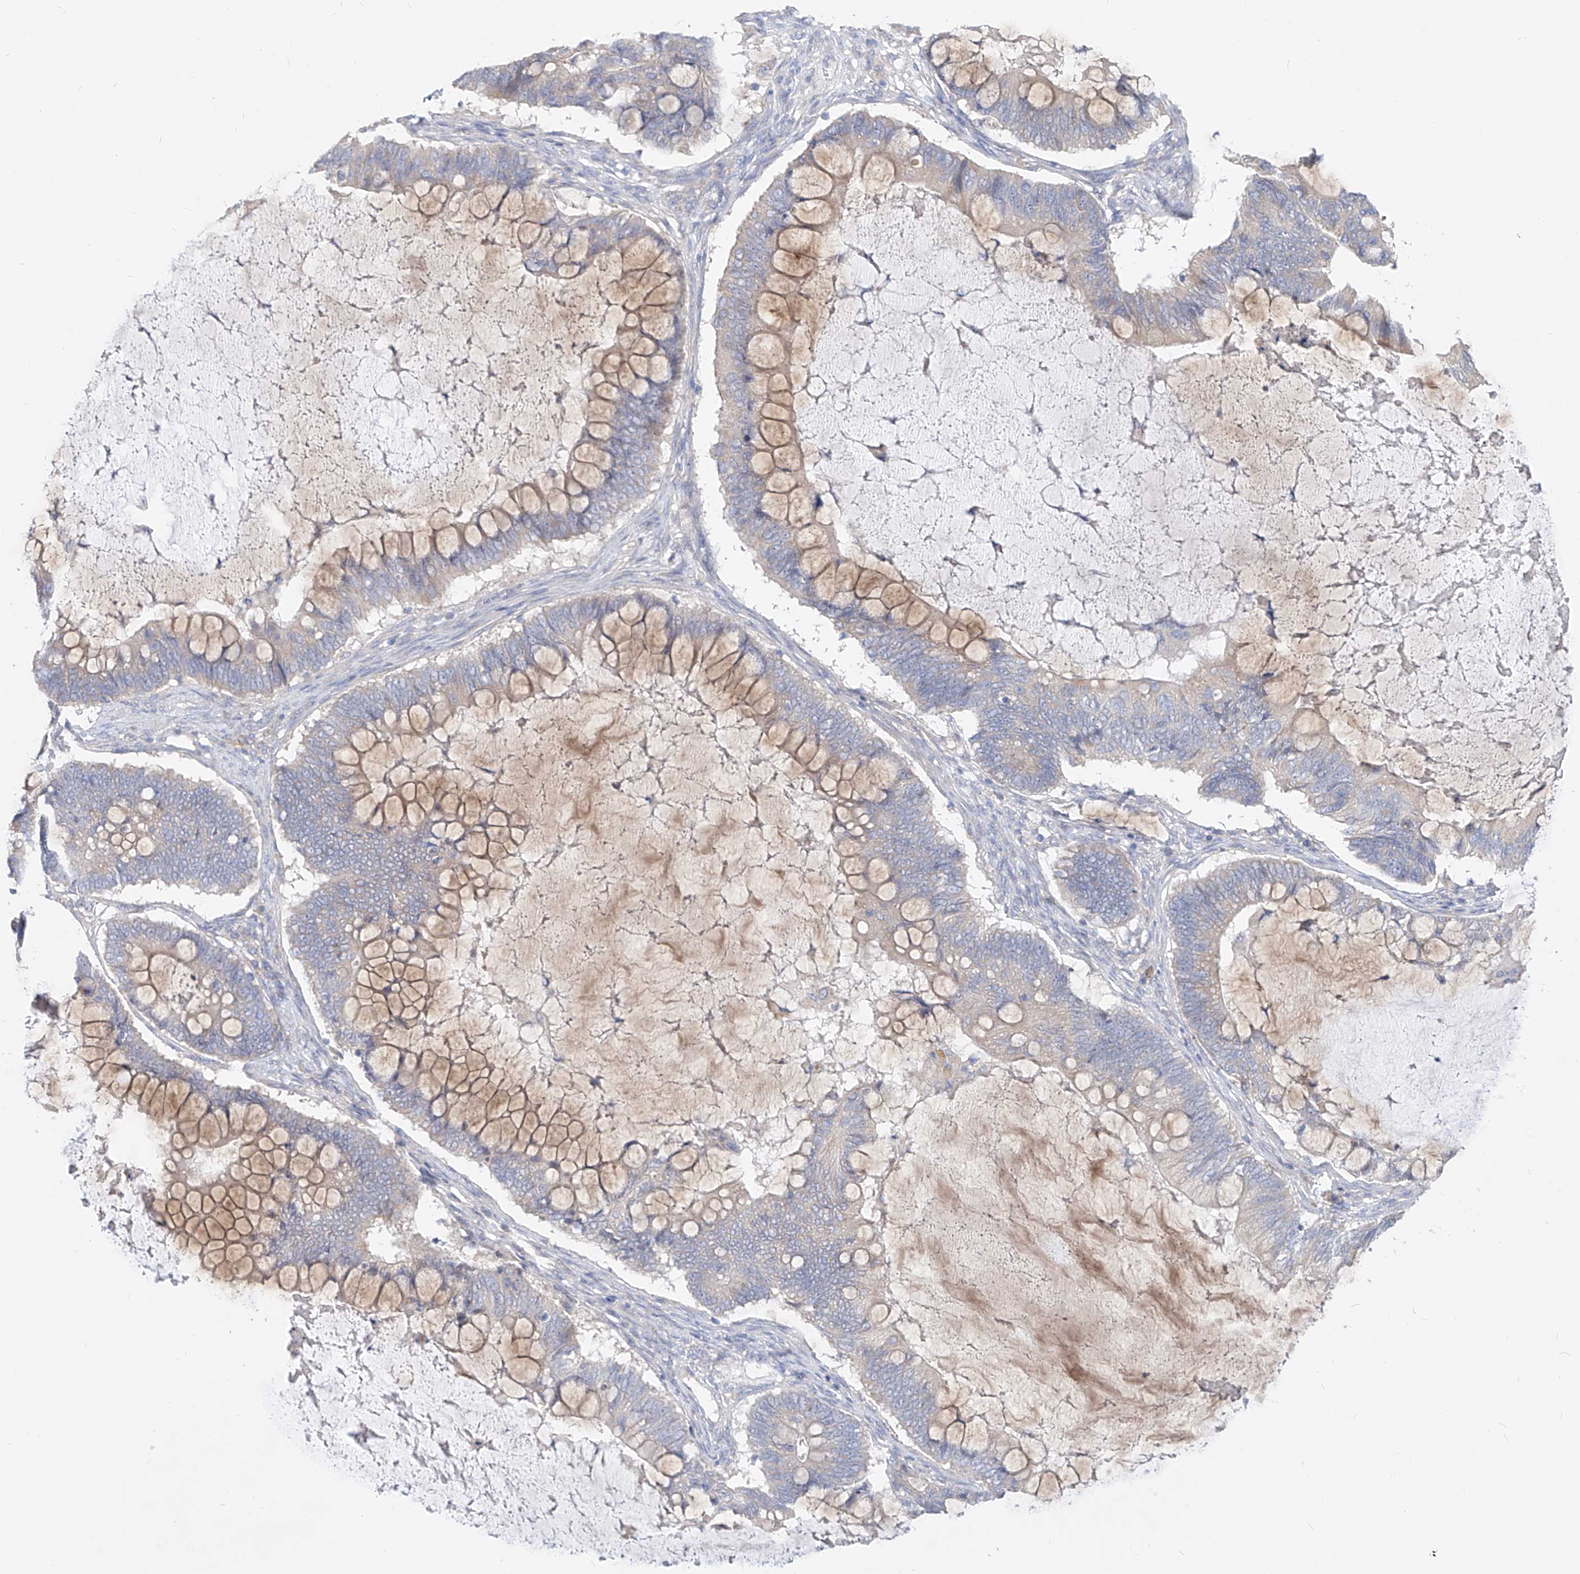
{"staining": {"intensity": "weak", "quantity": "25%-75%", "location": "cytoplasmic/membranous"}, "tissue": "ovarian cancer", "cell_type": "Tumor cells", "image_type": "cancer", "snomed": [{"axis": "morphology", "description": "Cystadenocarcinoma, mucinous, NOS"}, {"axis": "topography", "description": "Ovary"}], "caption": "Immunohistochemical staining of human ovarian mucinous cystadenocarcinoma displays weak cytoplasmic/membranous protein positivity in about 25%-75% of tumor cells.", "gene": "UFL1", "patient": {"sex": "female", "age": 61}}